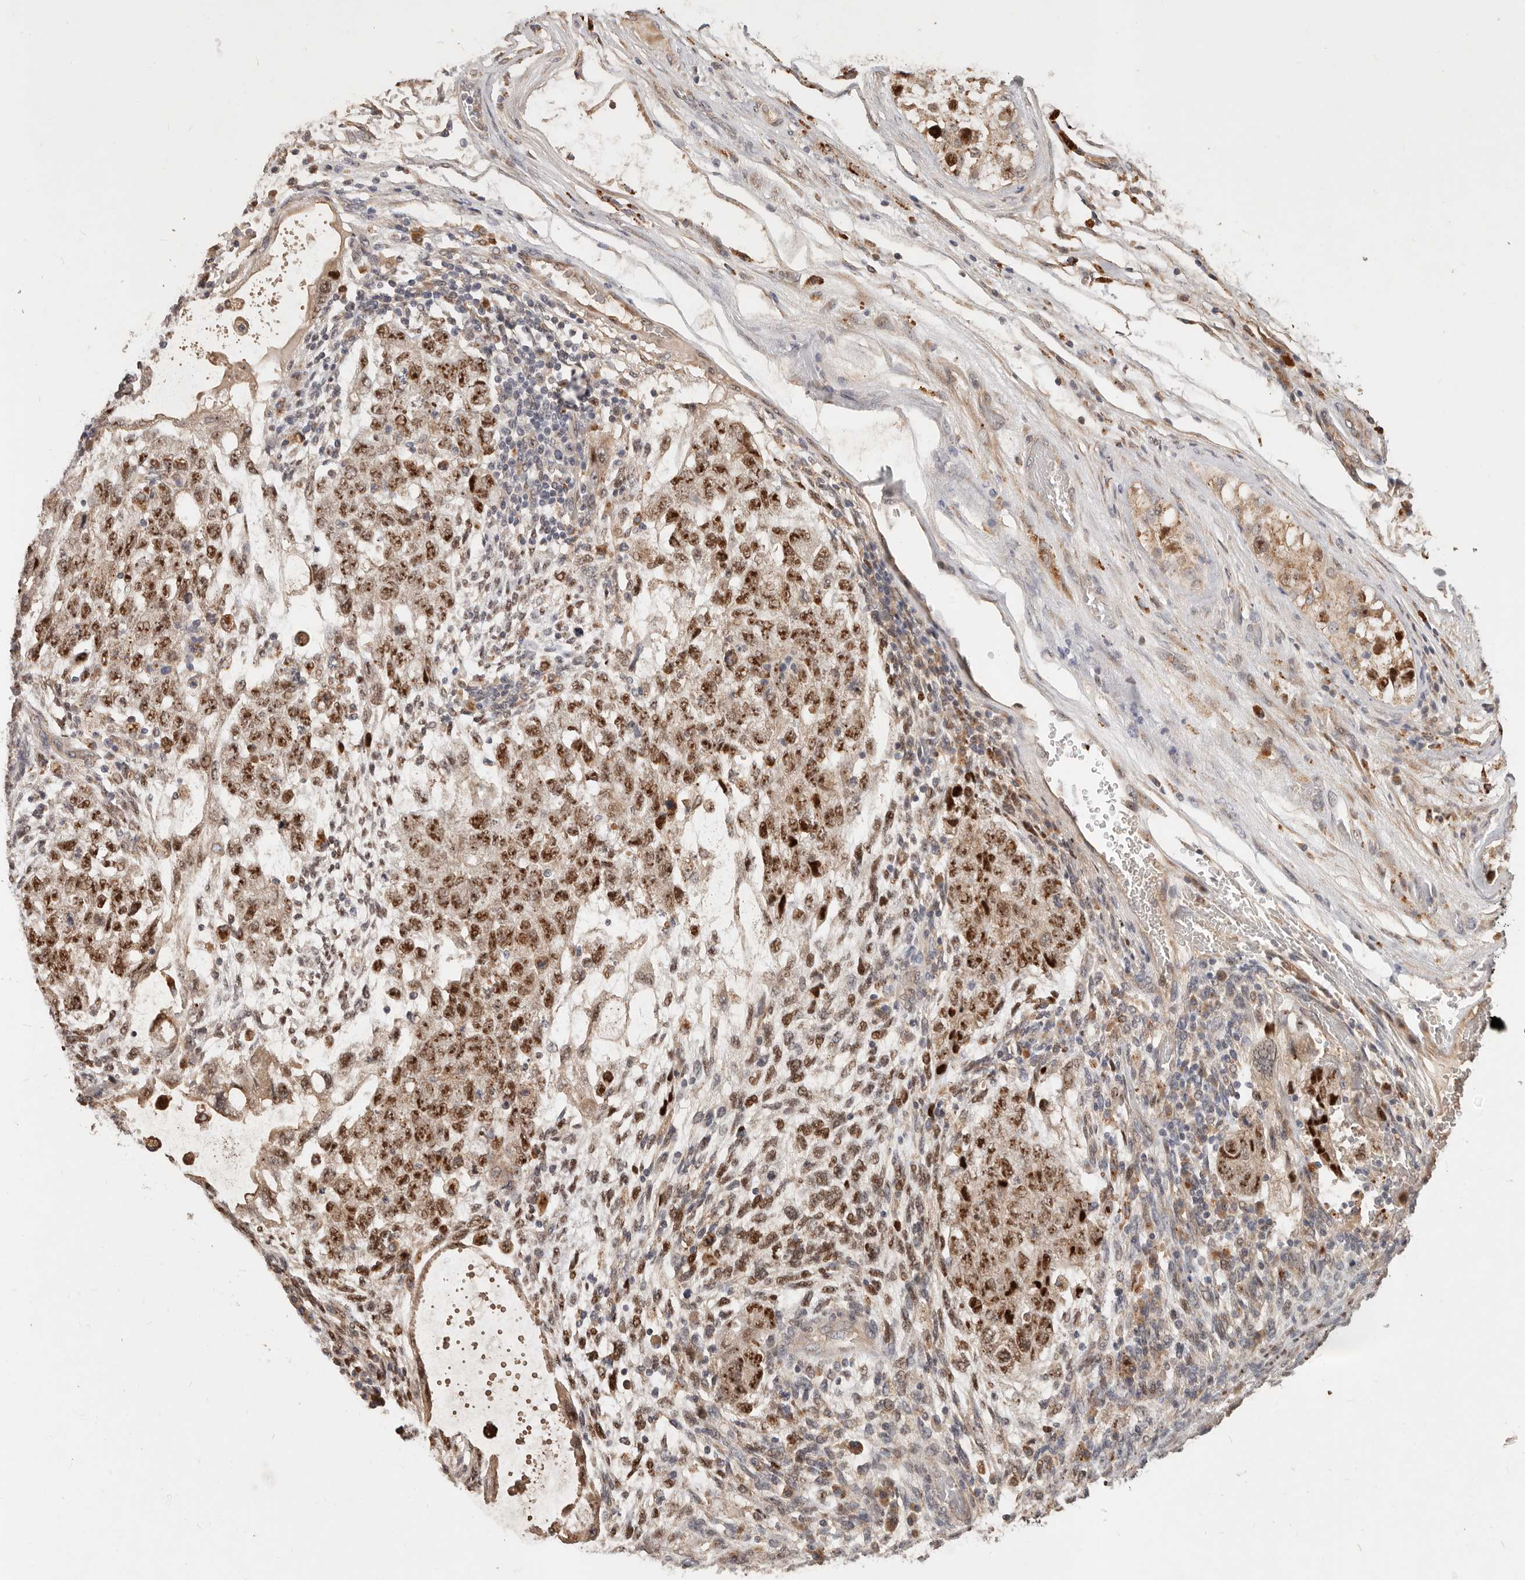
{"staining": {"intensity": "moderate", "quantity": ">75%", "location": "nuclear"}, "tissue": "testis cancer", "cell_type": "Tumor cells", "image_type": "cancer", "snomed": [{"axis": "morphology", "description": "Normal tissue, NOS"}, {"axis": "morphology", "description": "Carcinoma, Embryonal, NOS"}, {"axis": "topography", "description": "Testis"}], "caption": "Immunohistochemical staining of human testis cancer (embryonal carcinoma) reveals medium levels of moderate nuclear expression in approximately >75% of tumor cells.", "gene": "ZRANB1", "patient": {"sex": "male", "age": 36}}